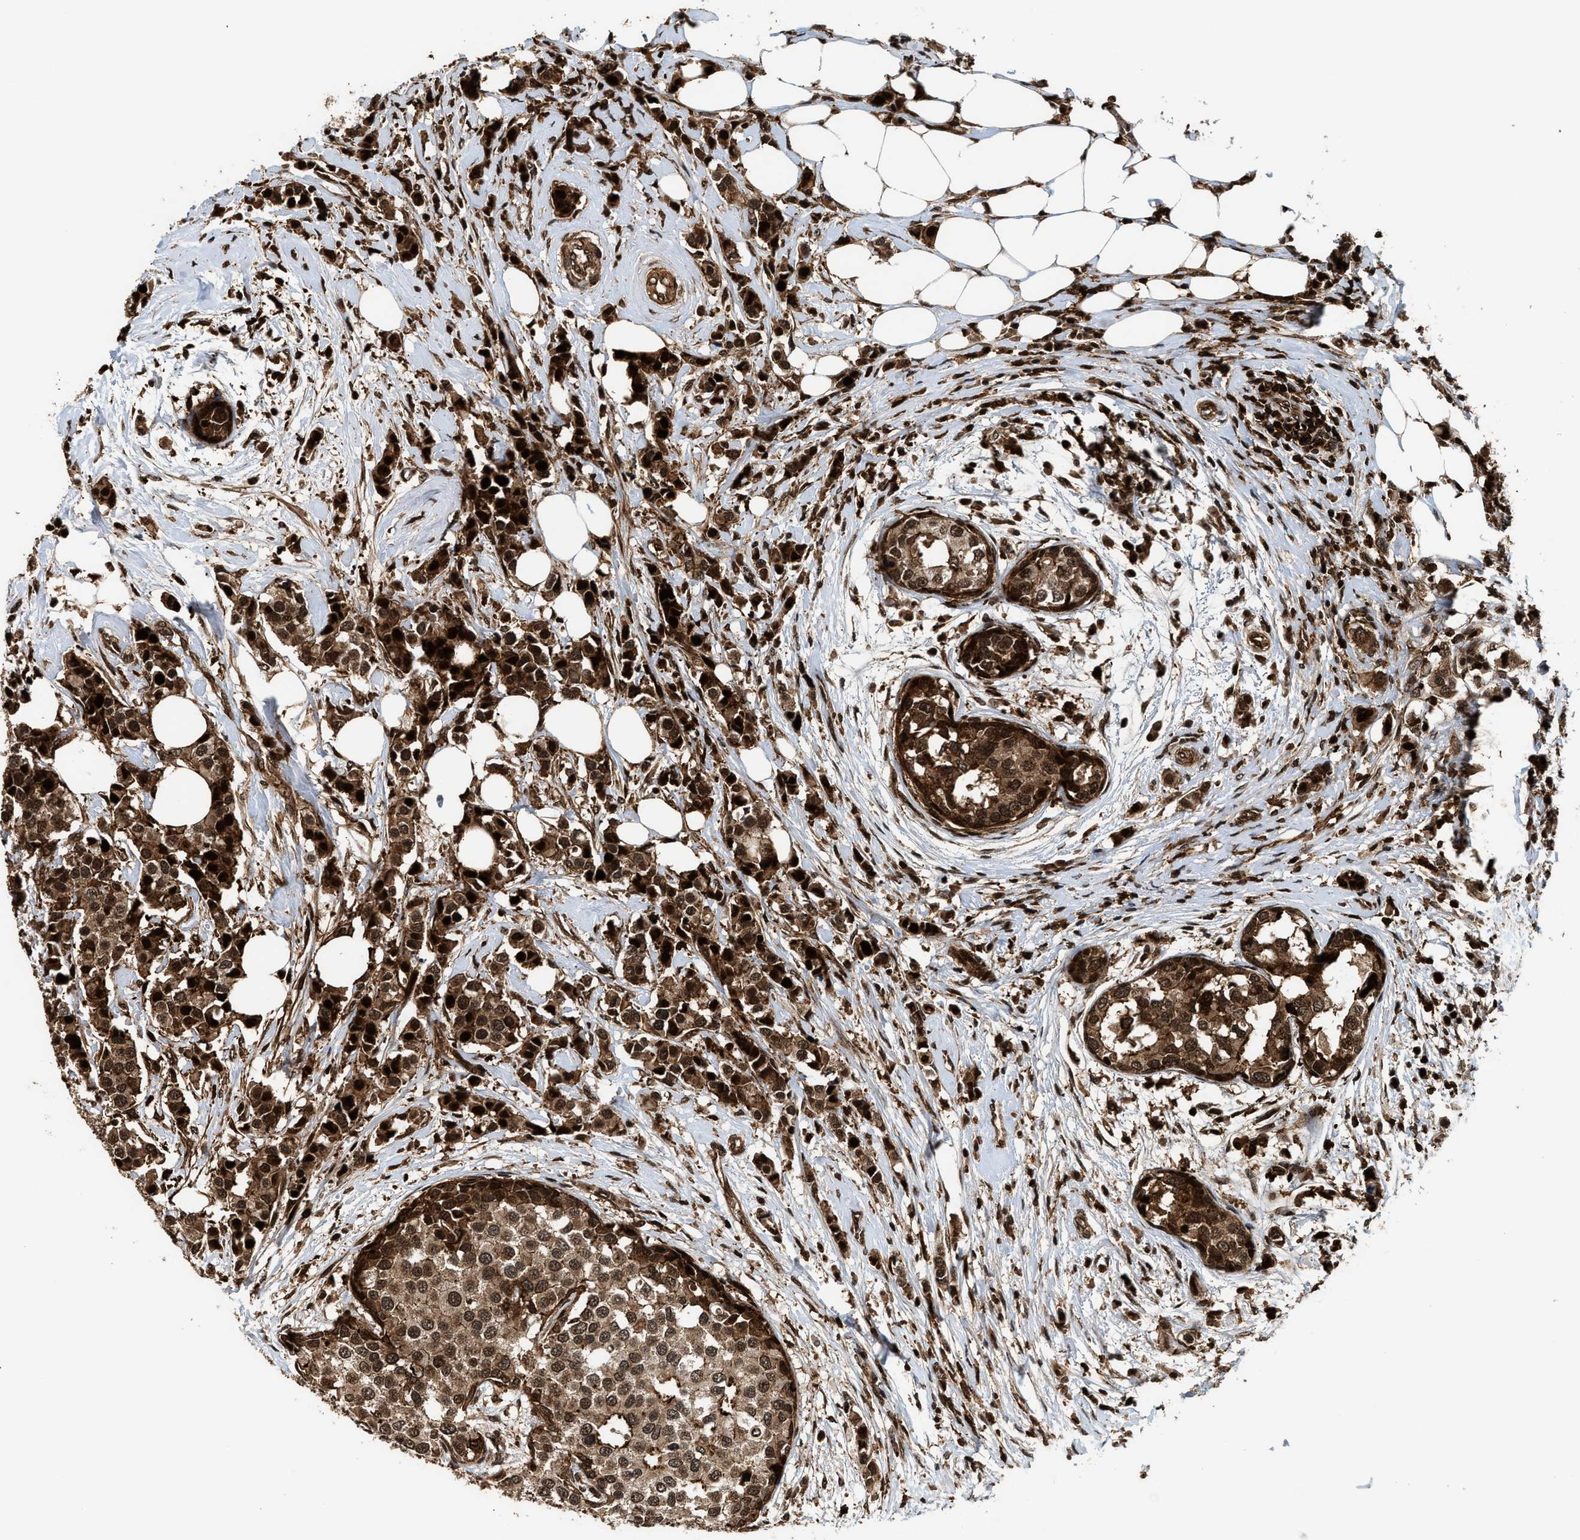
{"staining": {"intensity": "strong", "quantity": ">75%", "location": "cytoplasmic/membranous,nuclear"}, "tissue": "breast cancer", "cell_type": "Tumor cells", "image_type": "cancer", "snomed": [{"axis": "morphology", "description": "Normal tissue, NOS"}, {"axis": "morphology", "description": "Duct carcinoma"}, {"axis": "topography", "description": "Breast"}], "caption": "Brown immunohistochemical staining in breast cancer (intraductal carcinoma) demonstrates strong cytoplasmic/membranous and nuclear positivity in about >75% of tumor cells.", "gene": "MDM2", "patient": {"sex": "female", "age": 50}}